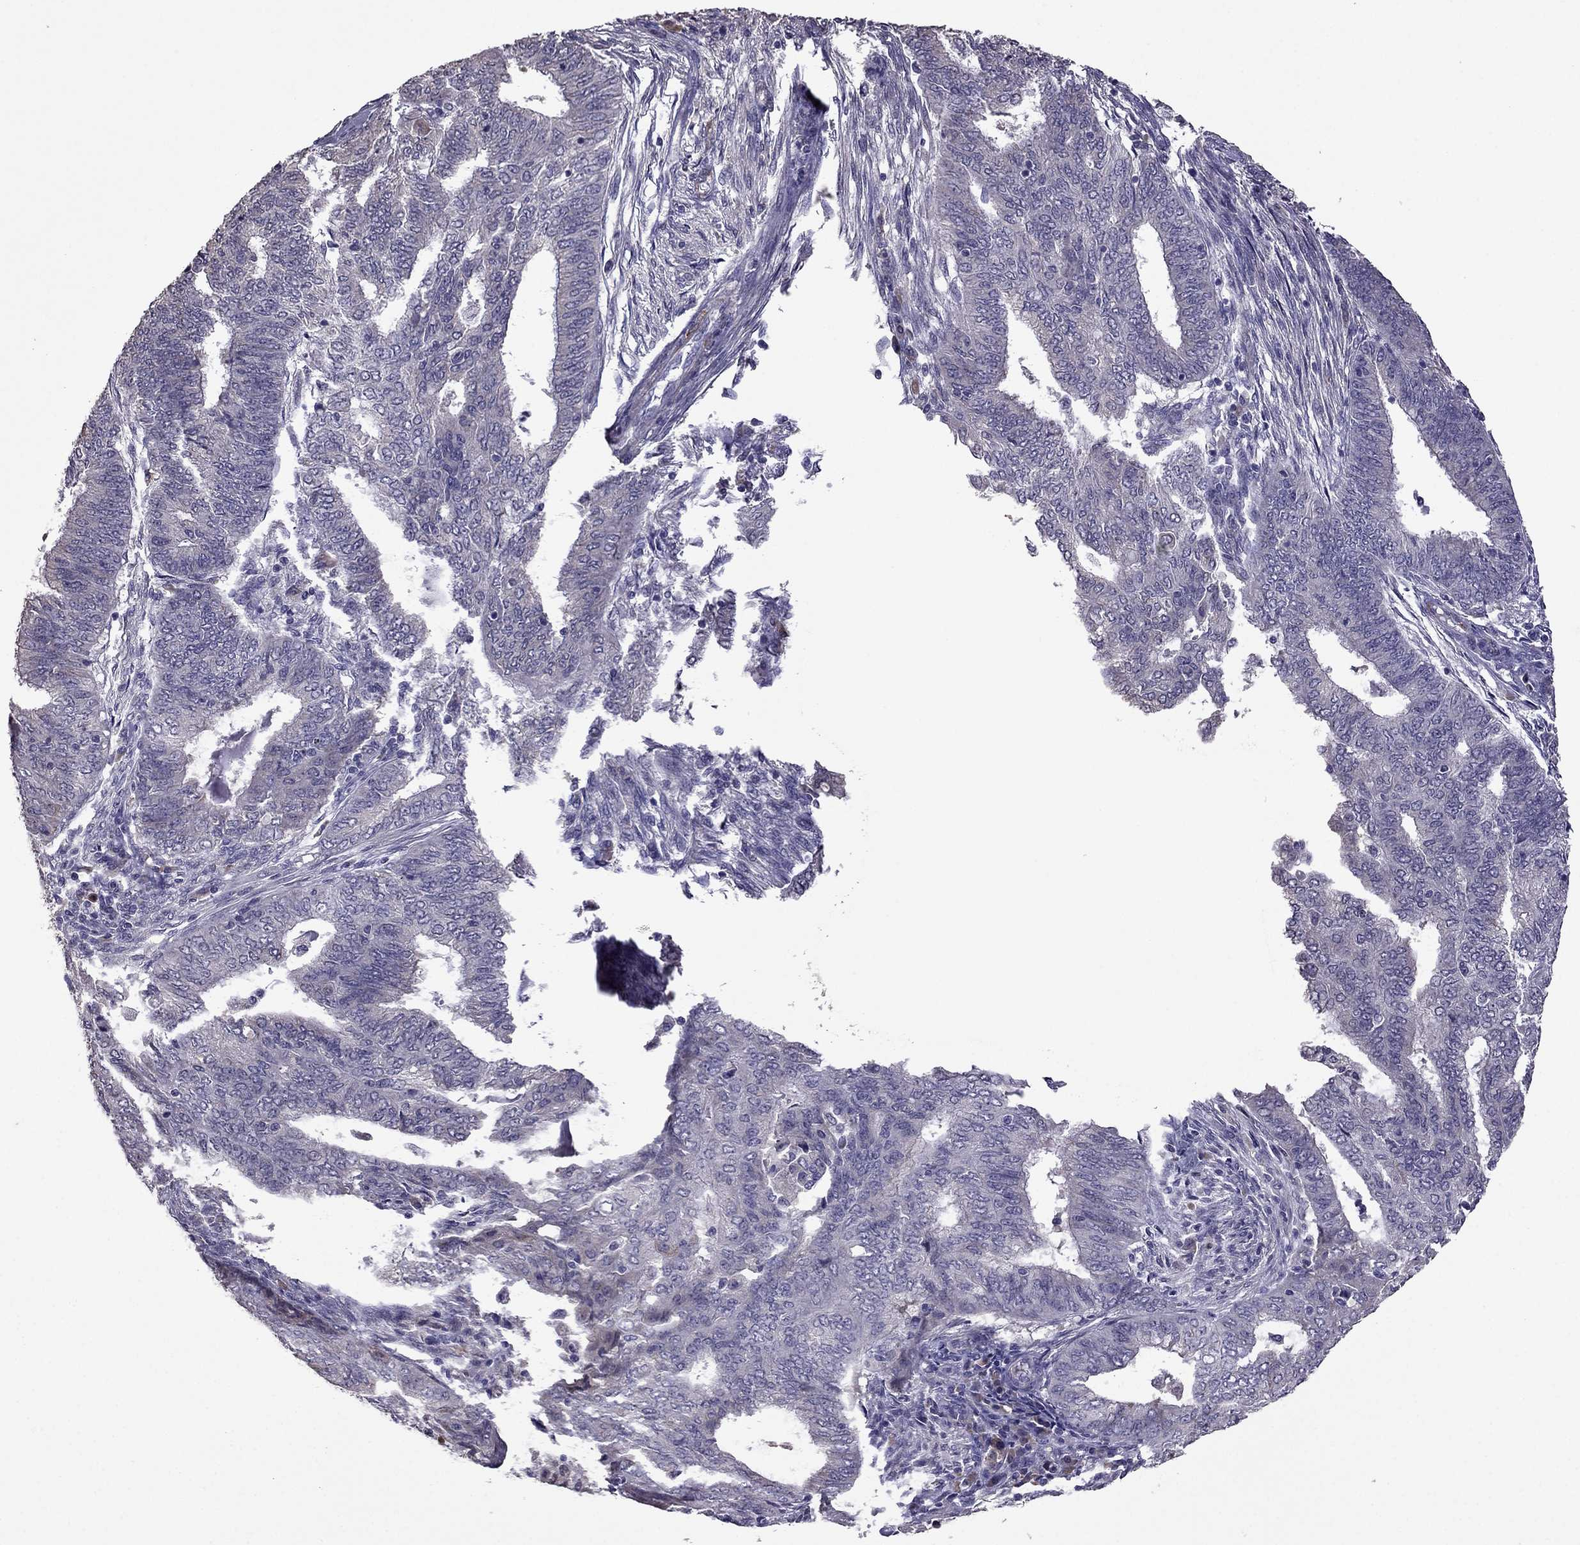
{"staining": {"intensity": "negative", "quantity": "none", "location": "none"}, "tissue": "endometrial cancer", "cell_type": "Tumor cells", "image_type": "cancer", "snomed": [{"axis": "morphology", "description": "Adenocarcinoma, NOS"}, {"axis": "topography", "description": "Endometrium"}], "caption": "Tumor cells show no significant protein staining in endometrial cancer (adenocarcinoma).", "gene": "CDH9", "patient": {"sex": "female", "age": 62}}